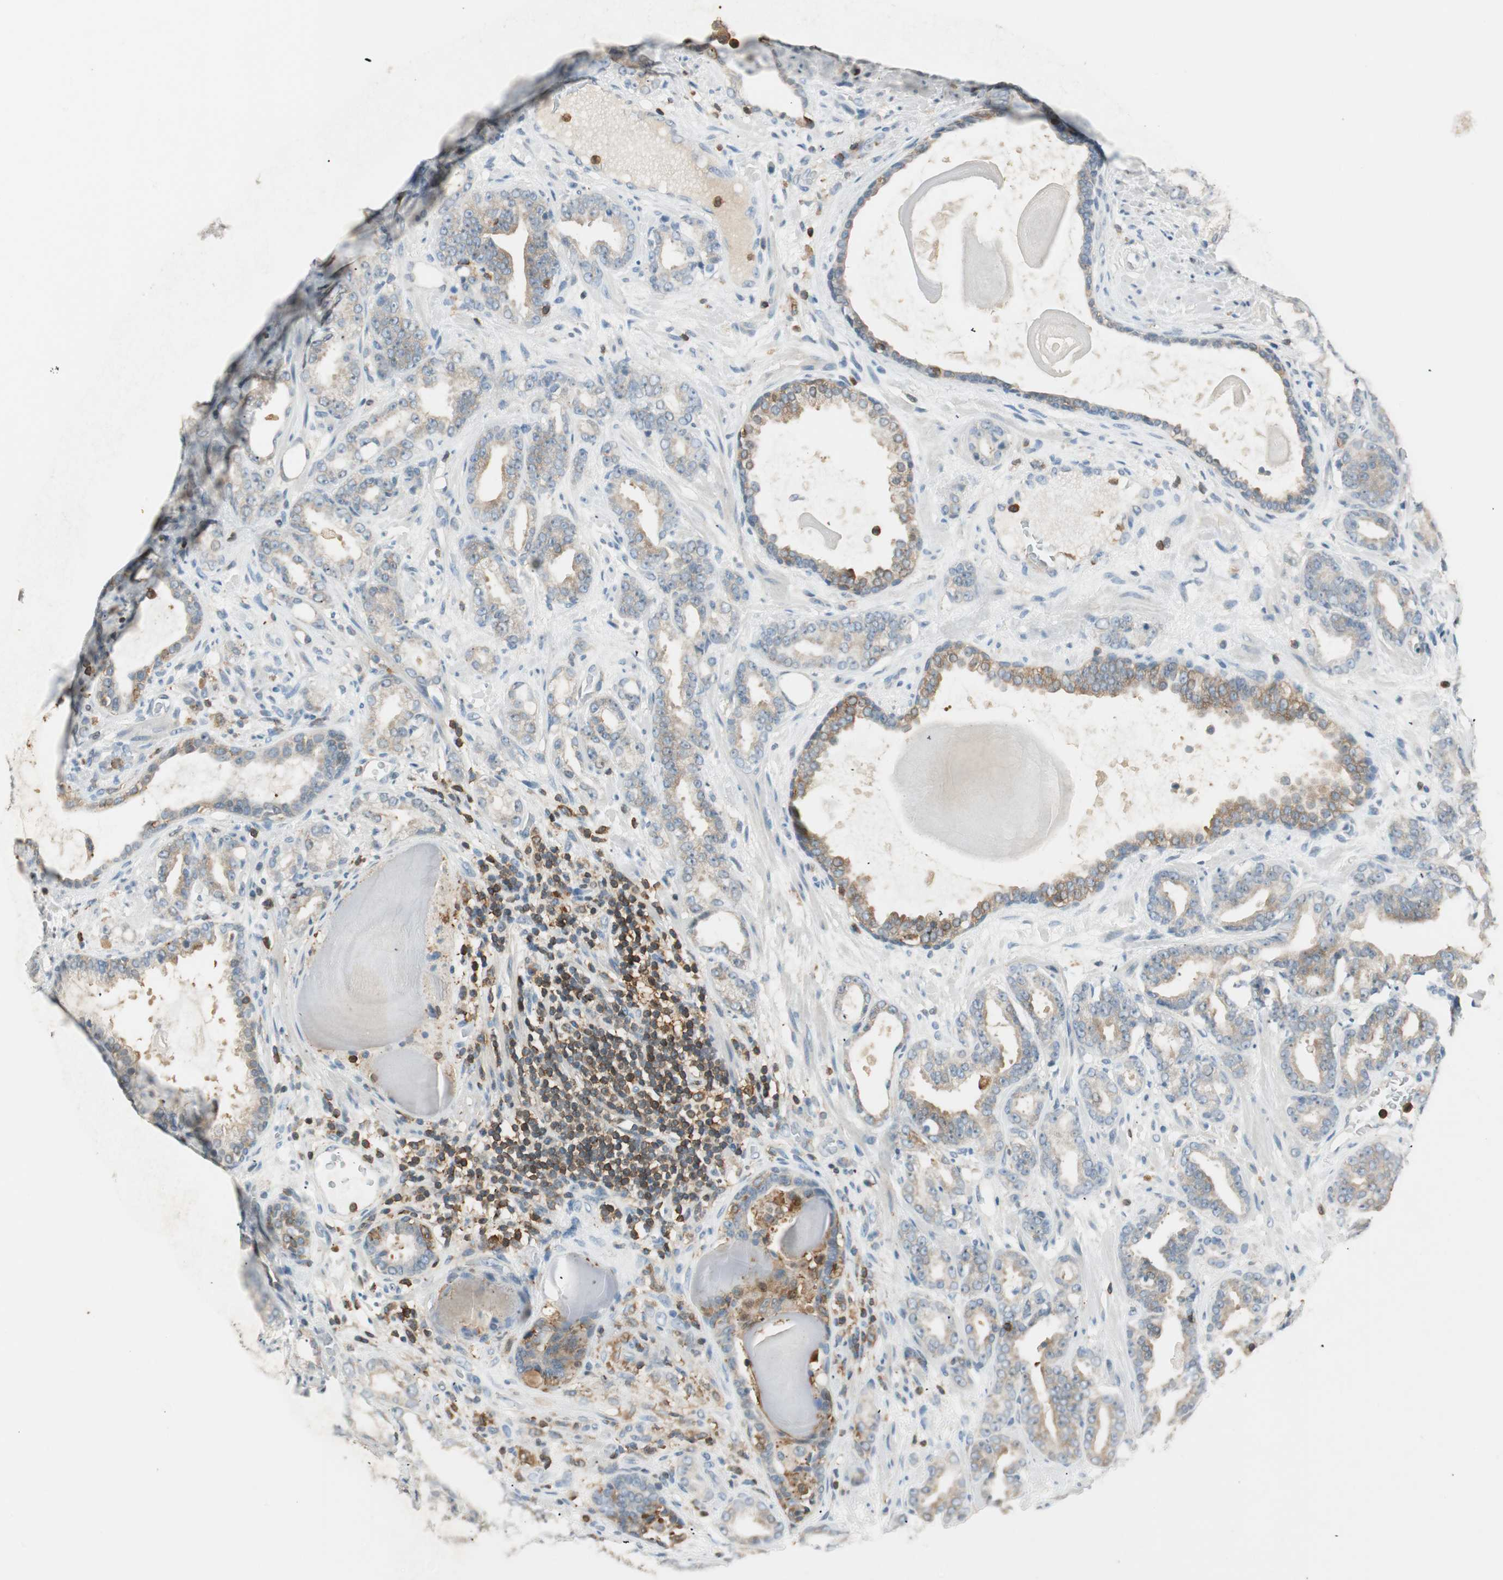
{"staining": {"intensity": "moderate", "quantity": "25%-75%", "location": "cytoplasmic/membranous"}, "tissue": "prostate cancer", "cell_type": "Tumor cells", "image_type": "cancer", "snomed": [{"axis": "morphology", "description": "Adenocarcinoma, Low grade"}, {"axis": "topography", "description": "Prostate"}], "caption": "Tumor cells show medium levels of moderate cytoplasmic/membranous positivity in about 25%-75% of cells in human prostate cancer (adenocarcinoma (low-grade)).", "gene": "HPGD", "patient": {"sex": "male", "age": 63}}